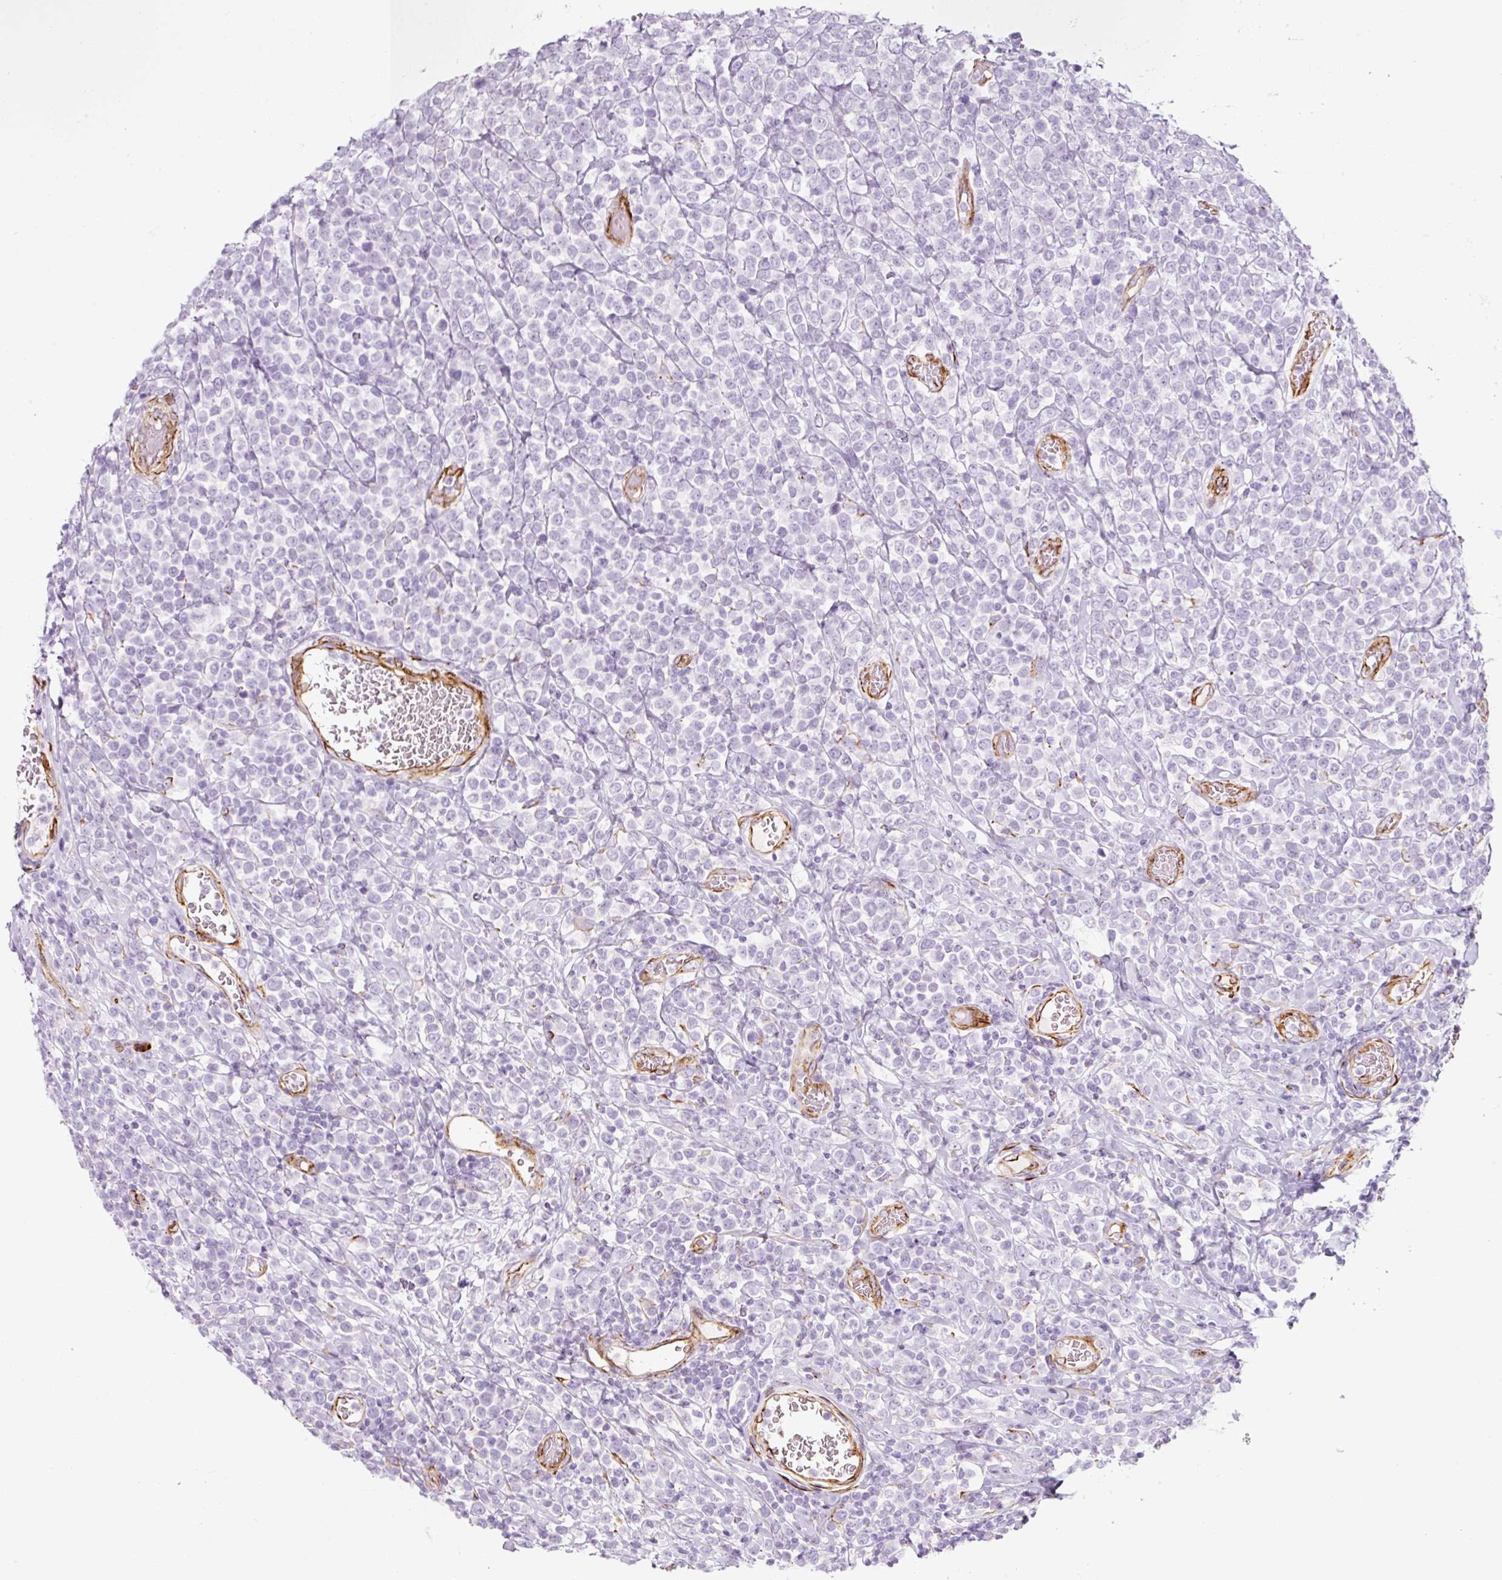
{"staining": {"intensity": "negative", "quantity": "none", "location": "none"}, "tissue": "lymphoma", "cell_type": "Tumor cells", "image_type": "cancer", "snomed": [{"axis": "morphology", "description": "Malignant lymphoma, non-Hodgkin's type, High grade"}, {"axis": "topography", "description": "Soft tissue"}], "caption": "Protein analysis of lymphoma shows no significant staining in tumor cells. (Stains: DAB immunohistochemistry (IHC) with hematoxylin counter stain, Microscopy: brightfield microscopy at high magnification).", "gene": "CAVIN3", "patient": {"sex": "female", "age": 56}}